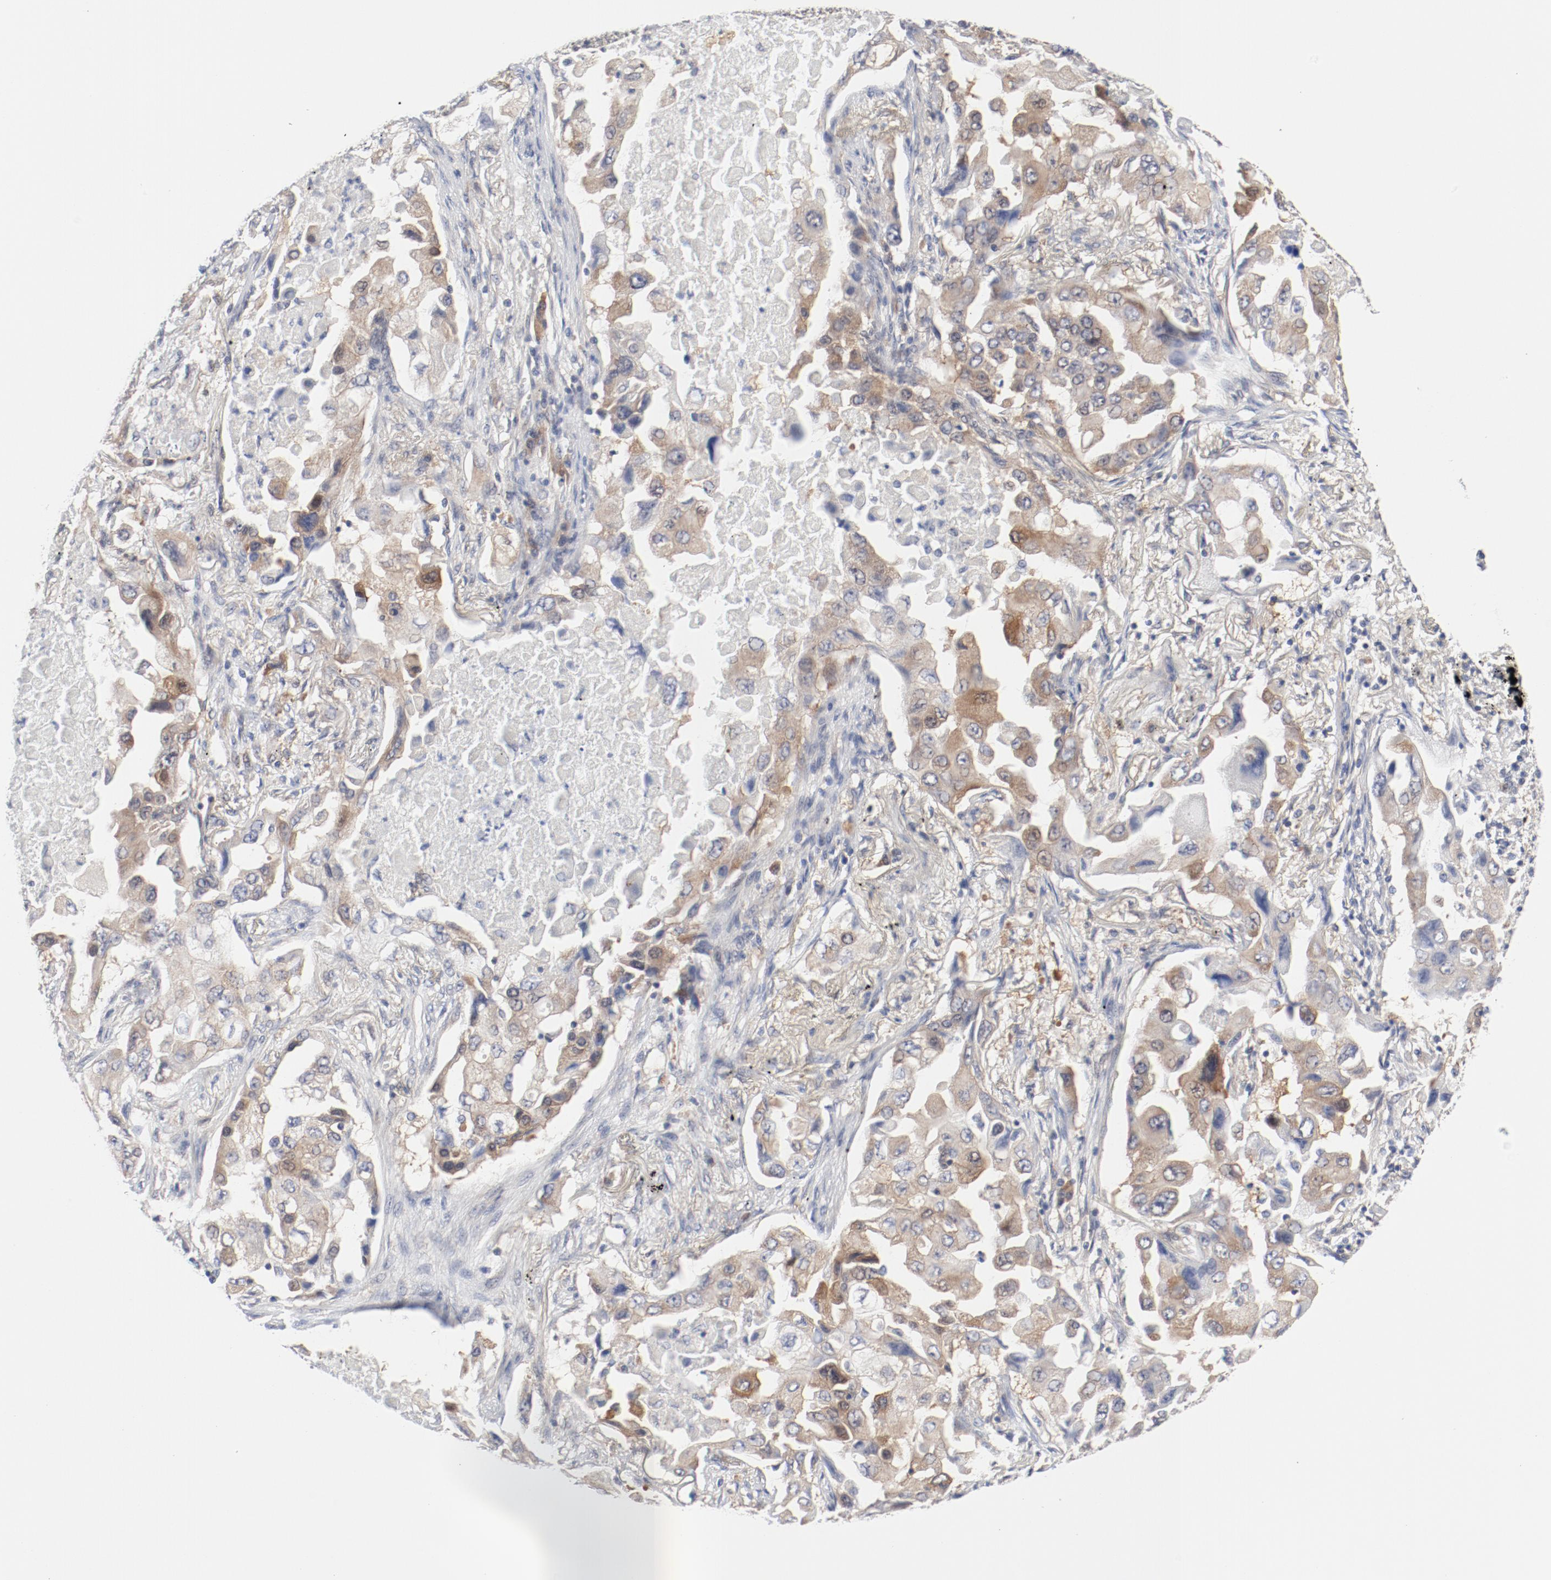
{"staining": {"intensity": "moderate", "quantity": "25%-75%", "location": "cytoplasmic/membranous"}, "tissue": "lung cancer", "cell_type": "Tumor cells", "image_type": "cancer", "snomed": [{"axis": "morphology", "description": "Adenocarcinoma, NOS"}, {"axis": "topography", "description": "Lung"}], "caption": "Human lung cancer stained for a protein (brown) exhibits moderate cytoplasmic/membranous positive staining in approximately 25%-75% of tumor cells.", "gene": "BAD", "patient": {"sex": "female", "age": 65}}